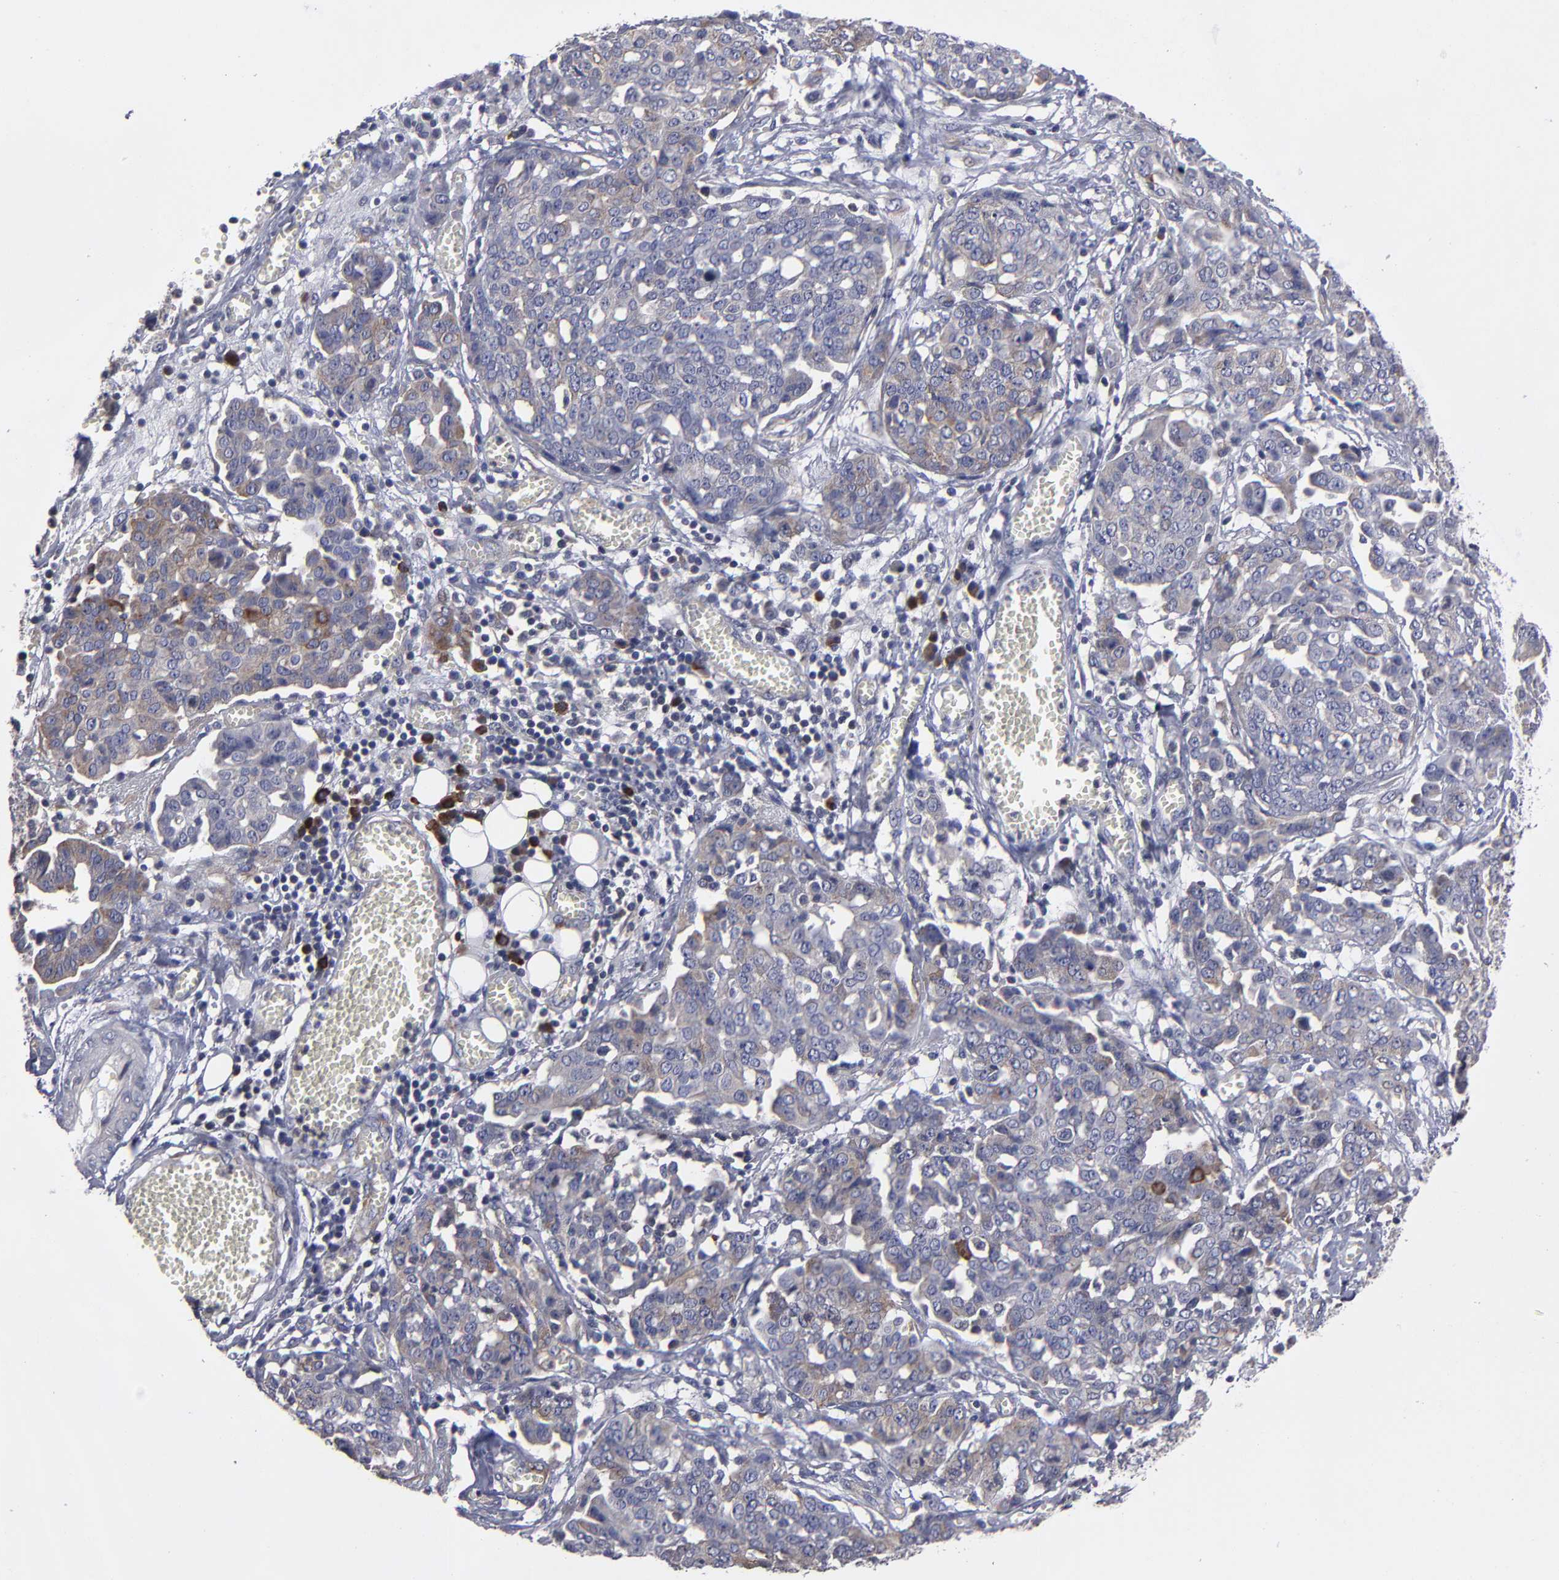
{"staining": {"intensity": "weak", "quantity": "25%-75%", "location": "cytoplasmic/membranous"}, "tissue": "ovarian cancer", "cell_type": "Tumor cells", "image_type": "cancer", "snomed": [{"axis": "morphology", "description": "Cystadenocarcinoma, serous, NOS"}, {"axis": "topography", "description": "Soft tissue"}, {"axis": "topography", "description": "Ovary"}], "caption": "Tumor cells exhibit low levels of weak cytoplasmic/membranous positivity in about 25%-75% of cells in human ovarian serous cystadenocarcinoma.", "gene": "CEP97", "patient": {"sex": "female", "age": 57}}